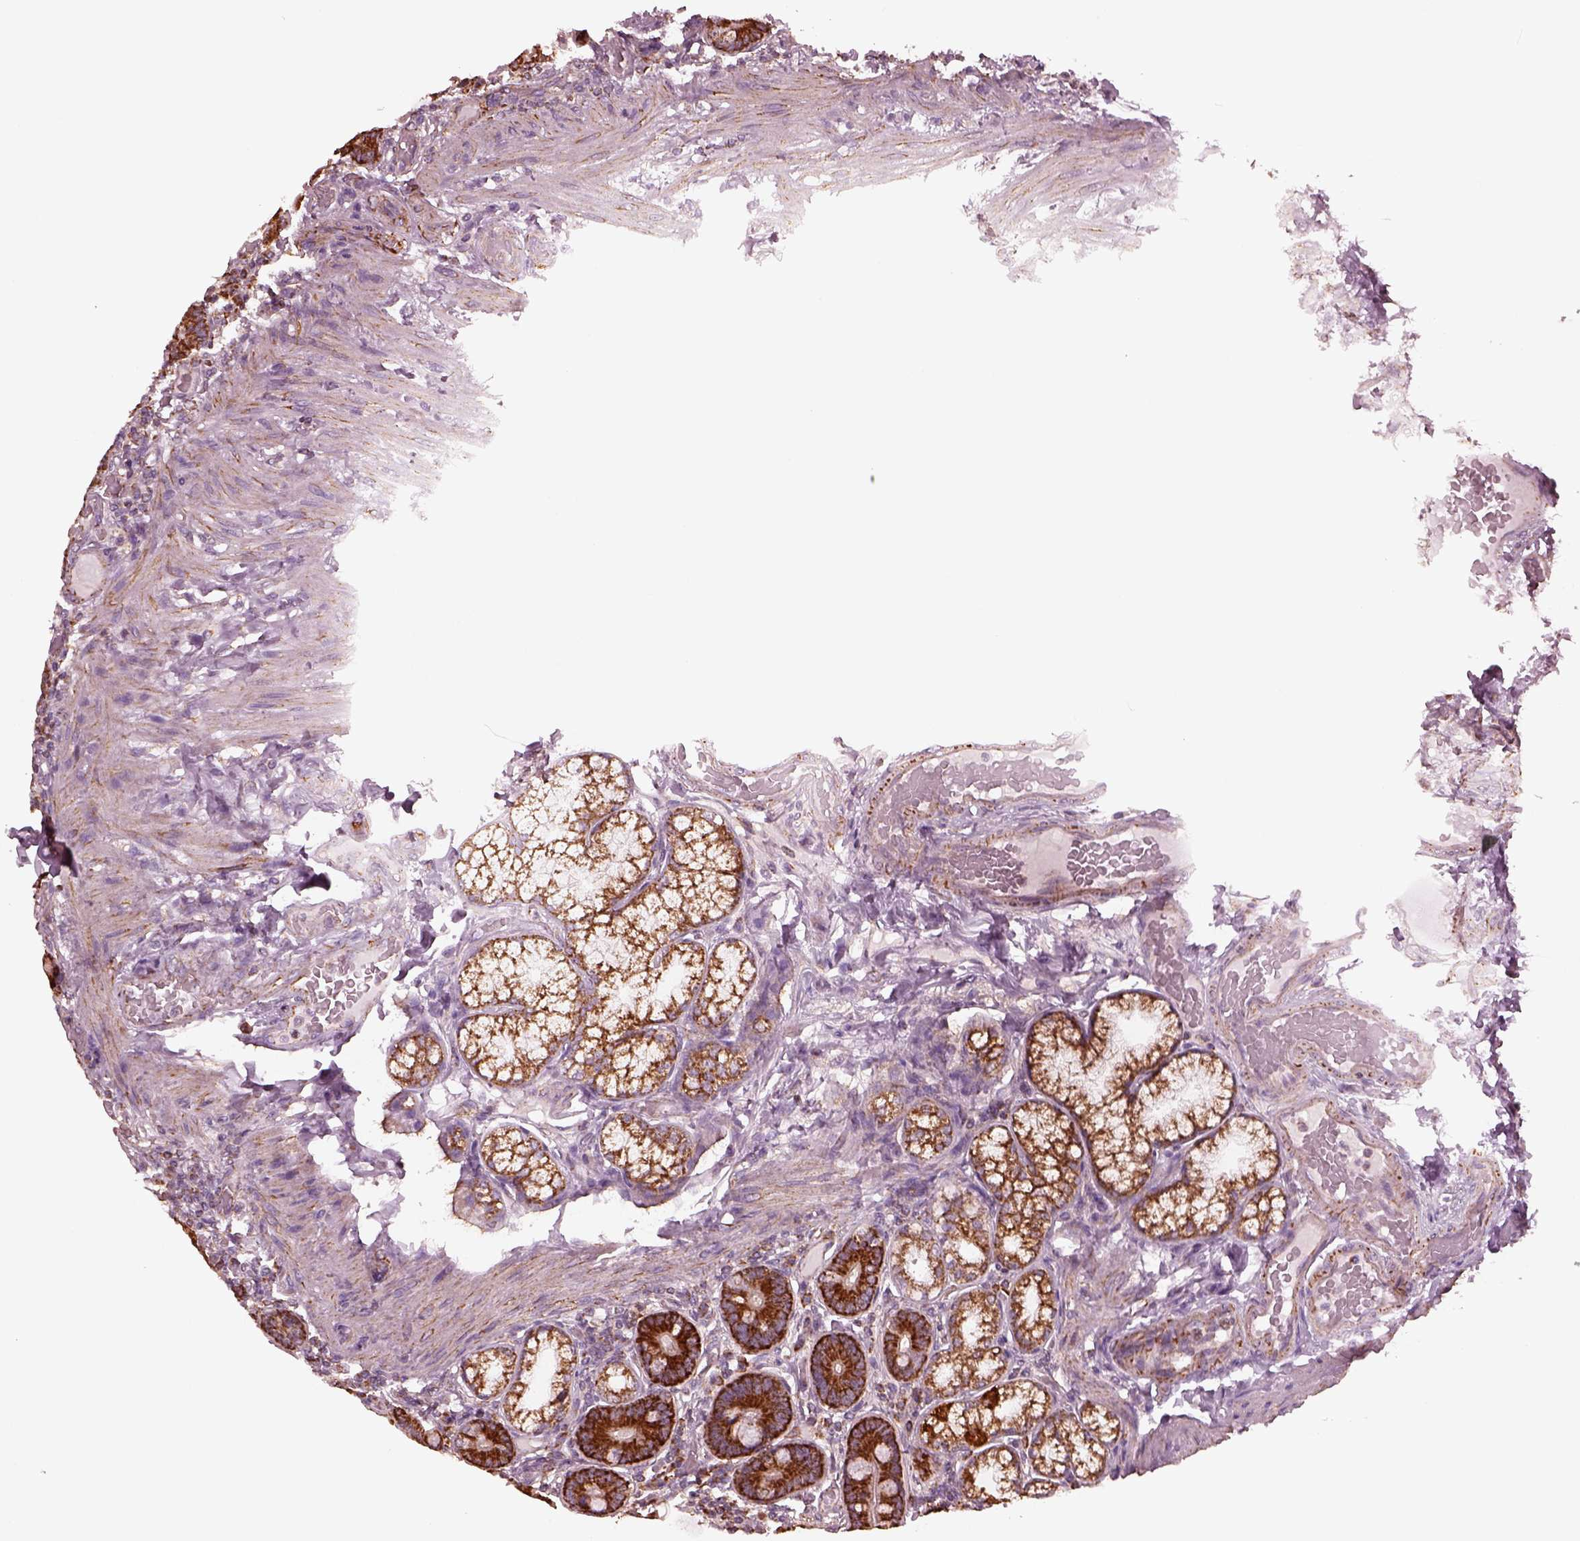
{"staining": {"intensity": "strong", "quantity": ">75%", "location": "cytoplasmic/membranous"}, "tissue": "duodenum", "cell_type": "Glandular cells", "image_type": "normal", "snomed": [{"axis": "morphology", "description": "Normal tissue, NOS"}, {"axis": "topography", "description": "Duodenum"}], "caption": "High-power microscopy captured an immunohistochemistry (IHC) histopathology image of unremarkable duodenum, revealing strong cytoplasmic/membranous expression in about >75% of glandular cells. Using DAB (3,3'-diaminobenzidine) (brown) and hematoxylin (blue) stains, captured at high magnification using brightfield microscopy.", "gene": "NDUFB10", "patient": {"sex": "female", "age": 62}}